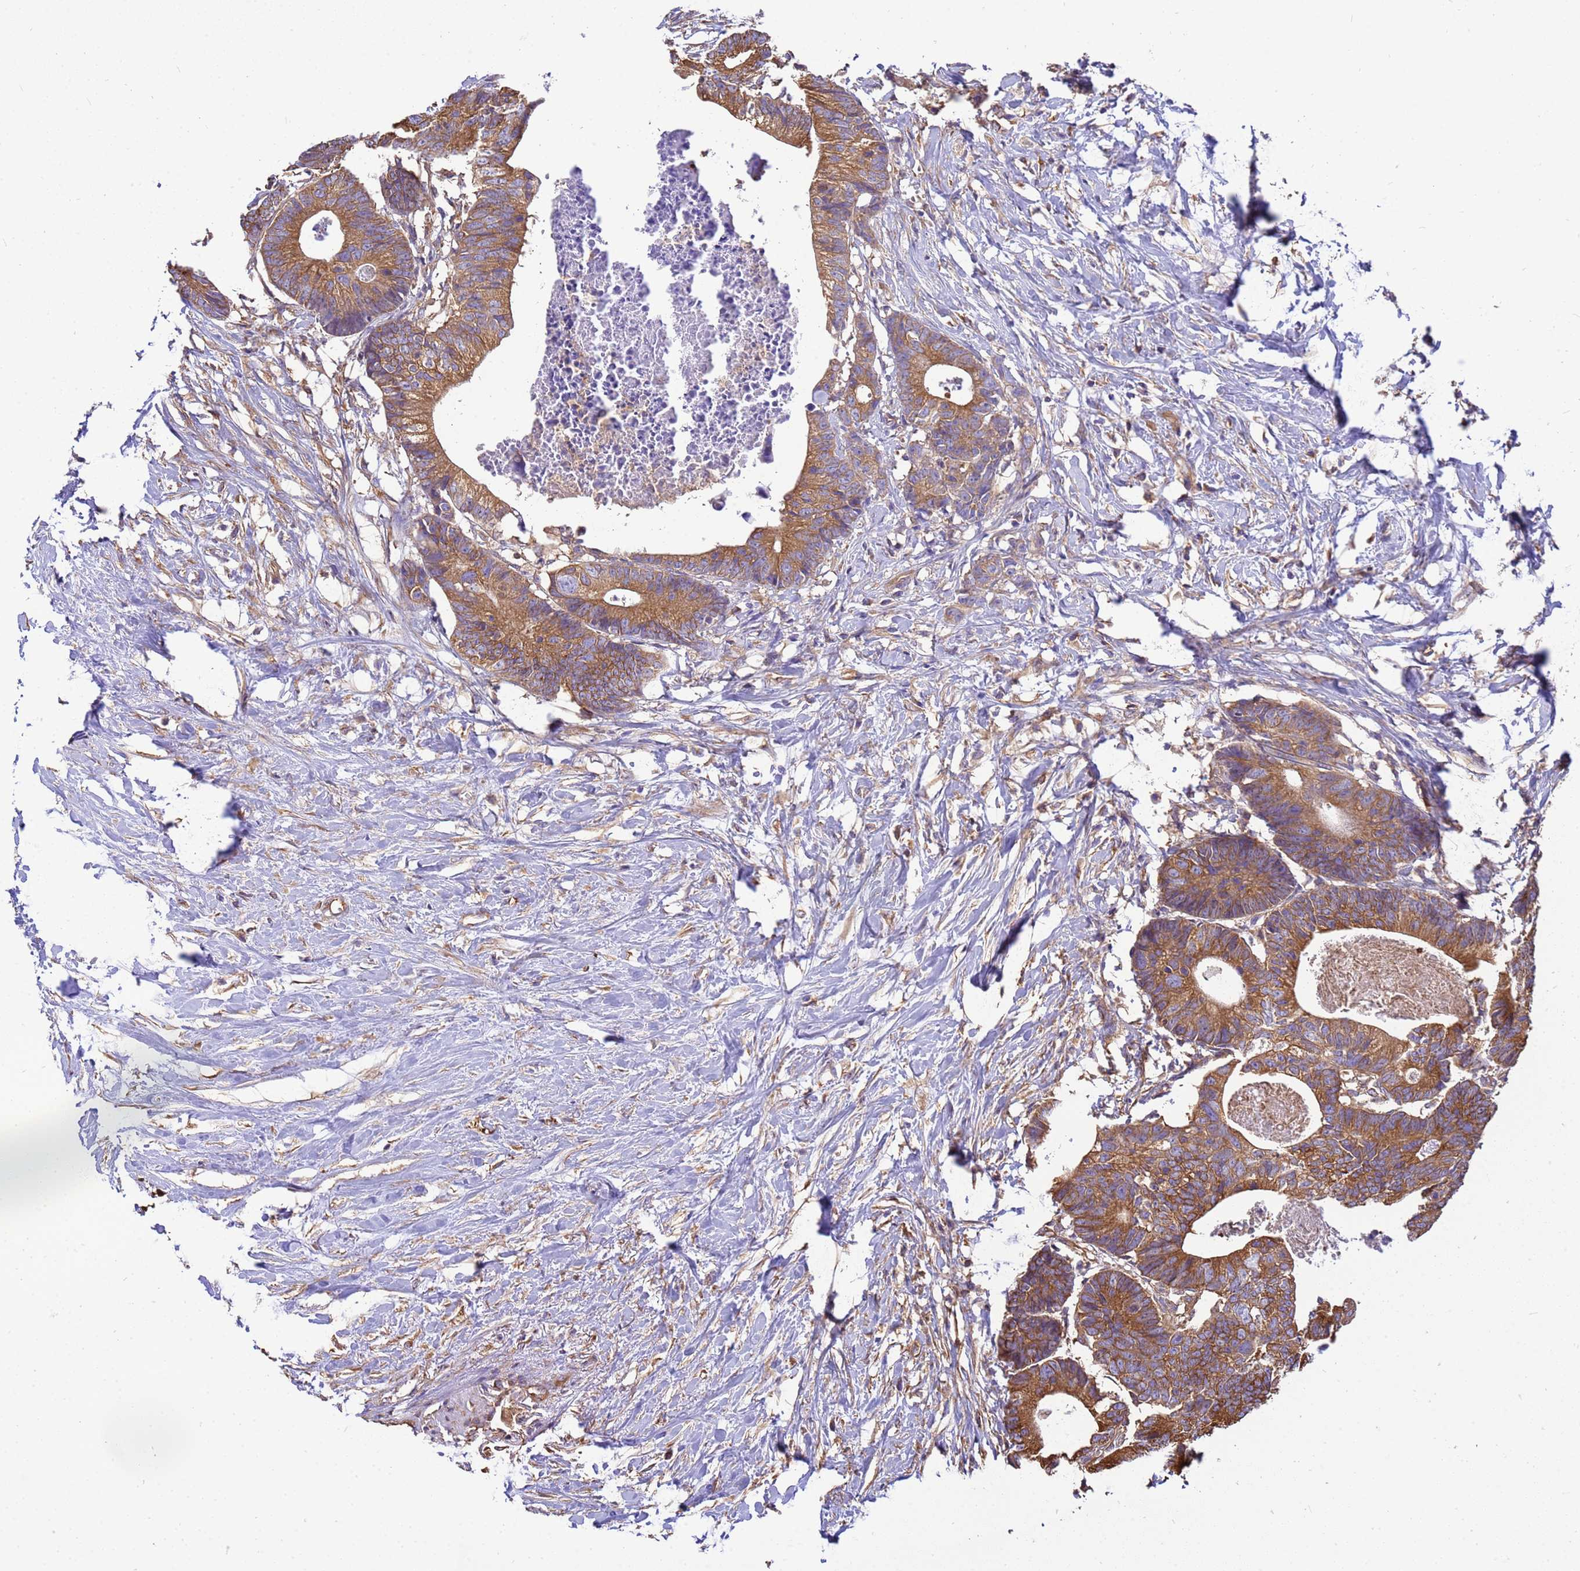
{"staining": {"intensity": "moderate", "quantity": ">75%", "location": "cytoplasmic/membranous"}, "tissue": "colorectal cancer", "cell_type": "Tumor cells", "image_type": "cancer", "snomed": [{"axis": "morphology", "description": "Adenocarcinoma, NOS"}, {"axis": "topography", "description": "Colon"}], "caption": "A photomicrograph showing moderate cytoplasmic/membranous expression in about >75% of tumor cells in colorectal adenocarcinoma, as visualized by brown immunohistochemical staining.", "gene": "TUBB1", "patient": {"sex": "female", "age": 57}}